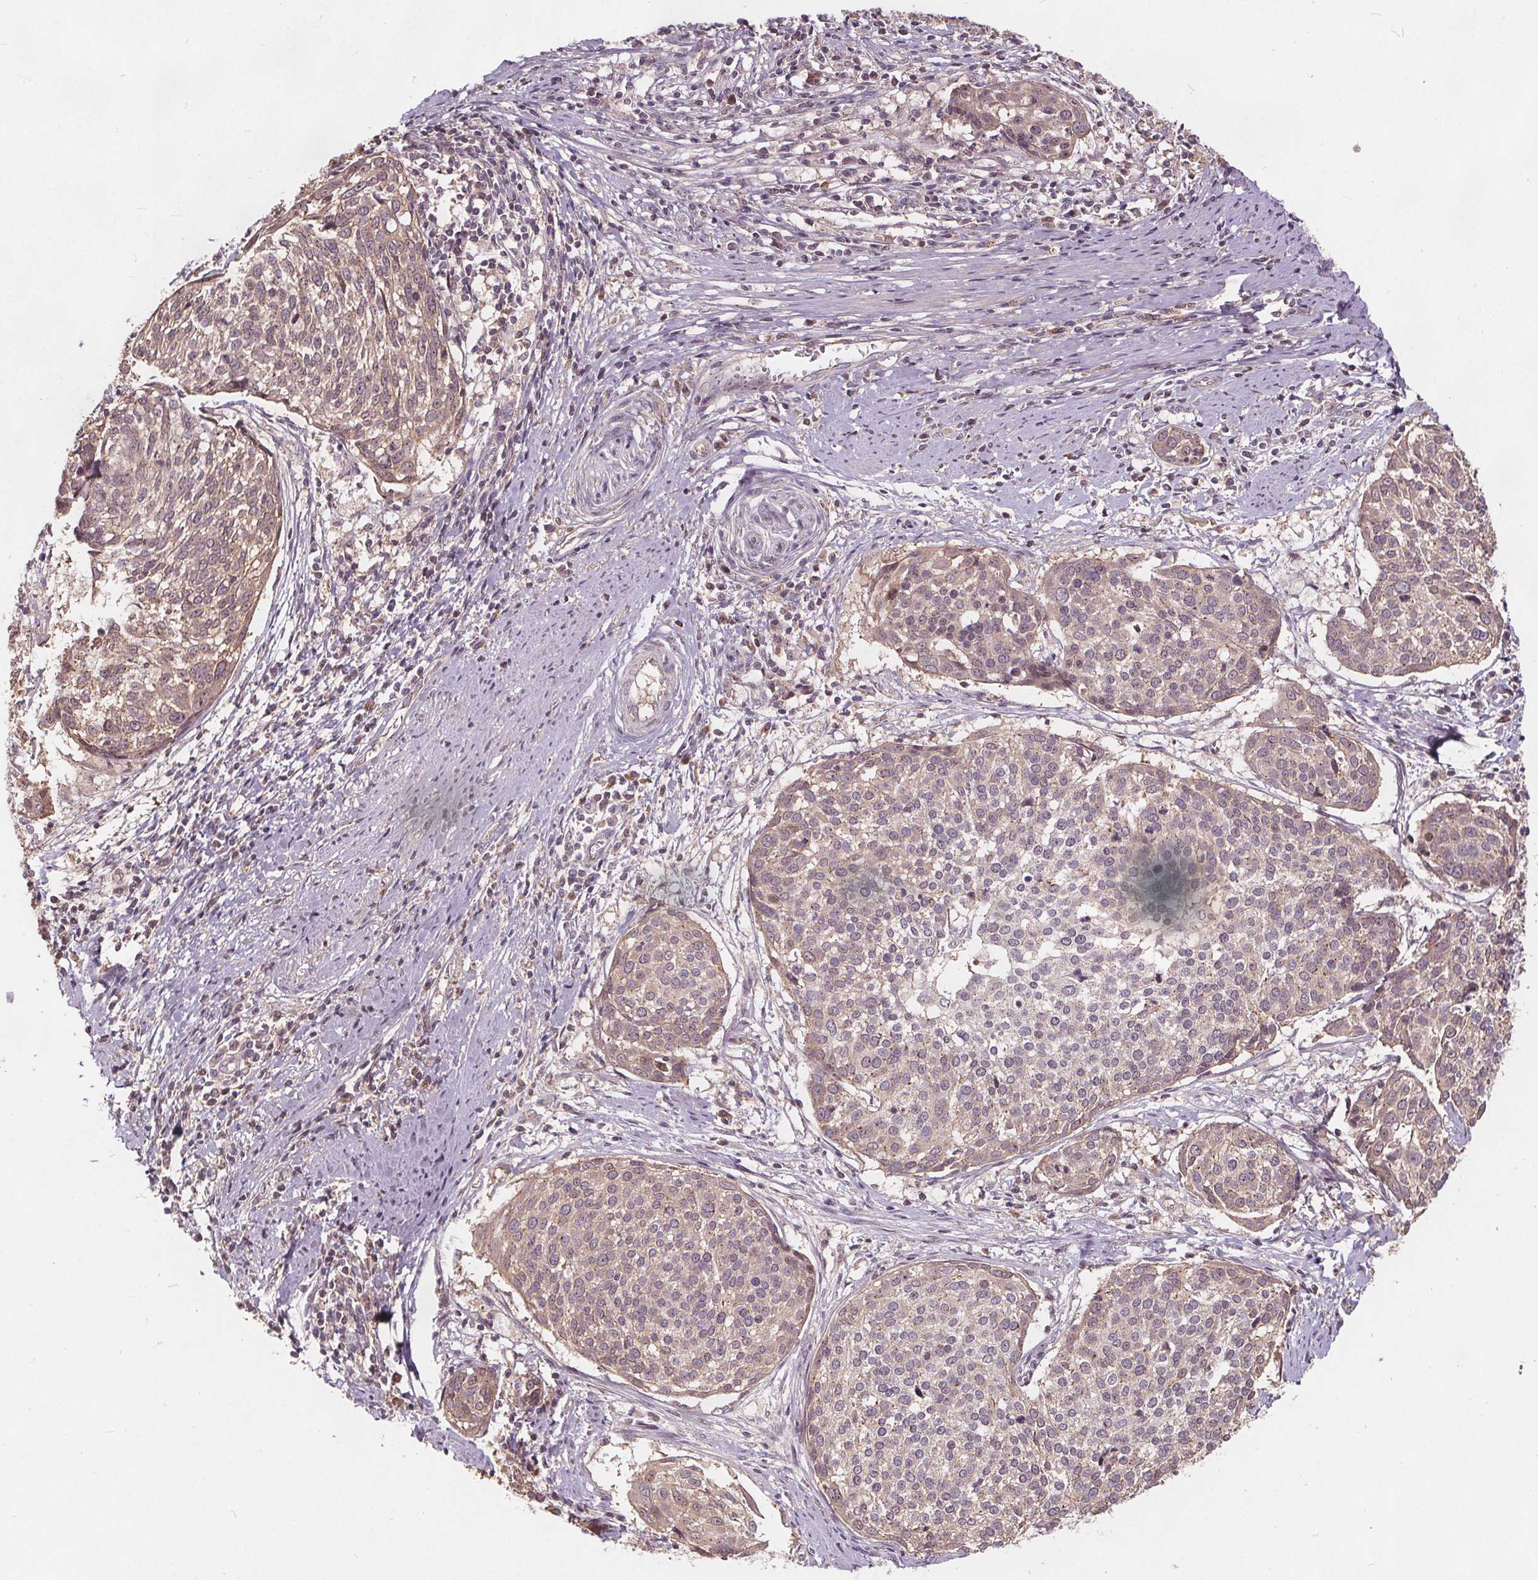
{"staining": {"intensity": "weak", "quantity": "<25%", "location": "cytoplasmic/membranous"}, "tissue": "cervical cancer", "cell_type": "Tumor cells", "image_type": "cancer", "snomed": [{"axis": "morphology", "description": "Squamous cell carcinoma, NOS"}, {"axis": "topography", "description": "Cervix"}], "caption": "Tumor cells show no significant protein staining in cervical cancer.", "gene": "CSNK1G2", "patient": {"sex": "female", "age": 39}}